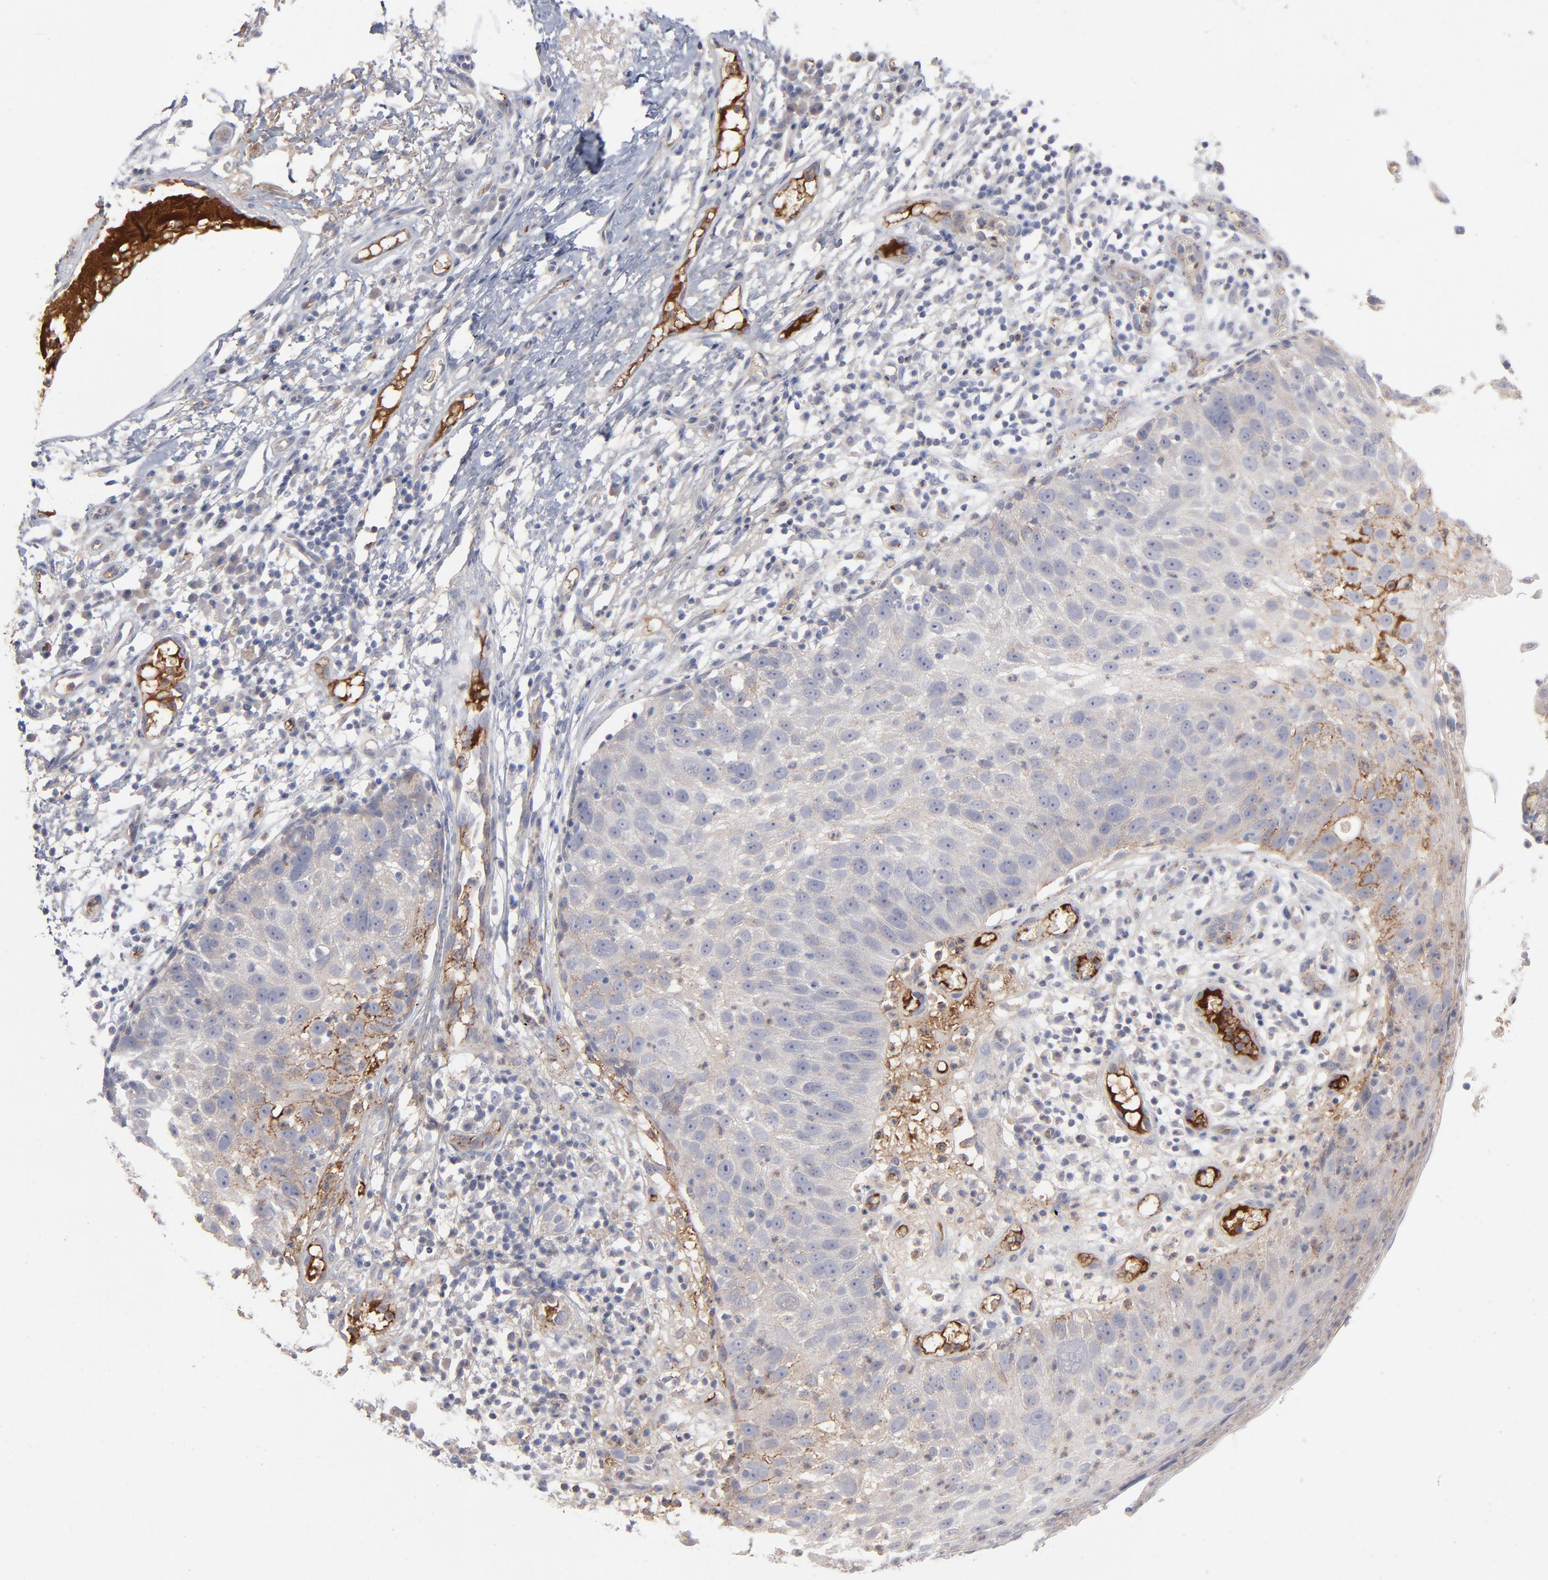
{"staining": {"intensity": "moderate", "quantity": "<25%", "location": "cytoplasmic/membranous"}, "tissue": "skin cancer", "cell_type": "Tumor cells", "image_type": "cancer", "snomed": [{"axis": "morphology", "description": "Squamous cell carcinoma, NOS"}, {"axis": "topography", "description": "Skin"}], "caption": "Brown immunohistochemical staining in human skin cancer (squamous cell carcinoma) exhibits moderate cytoplasmic/membranous expression in approximately <25% of tumor cells.", "gene": "CCR3", "patient": {"sex": "male", "age": 87}}